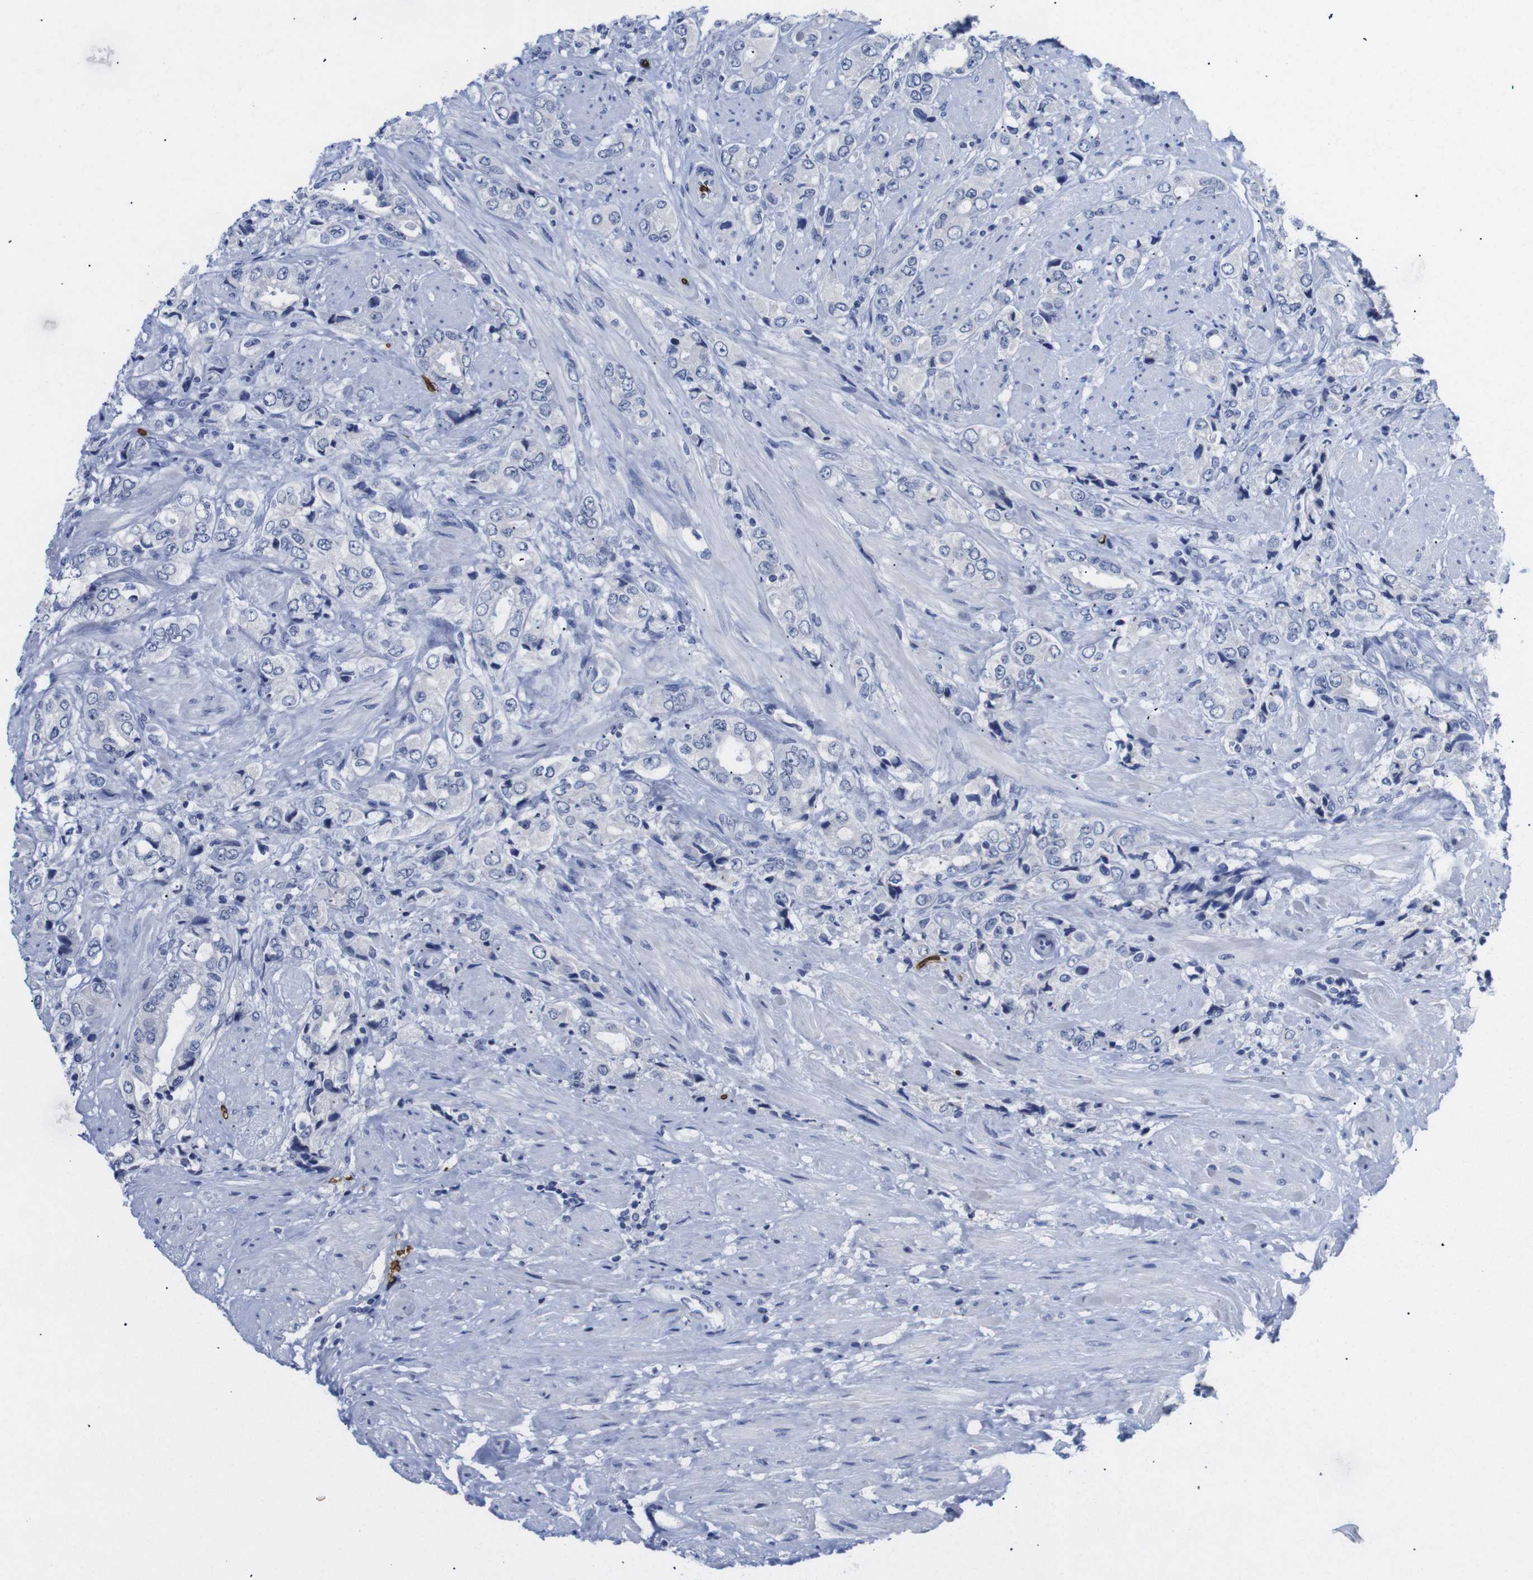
{"staining": {"intensity": "negative", "quantity": "none", "location": "none"}, "tissue": "prostate cancer", "cell_type": "Tumor cells", "image_type": "cancer", "snomed": [{"axis": "morphology", "description": "Adenocarcinoma, High grade"}, {"axis": "topography", "description": "Prostate"}], "caption": "The IHC histopathology image has no significant positivity in tumor cells of high-grade adenocarcinoma (prostate) tissue.", "gene": "S1PR2", "patient": {"sex": "male", "age": 61}}